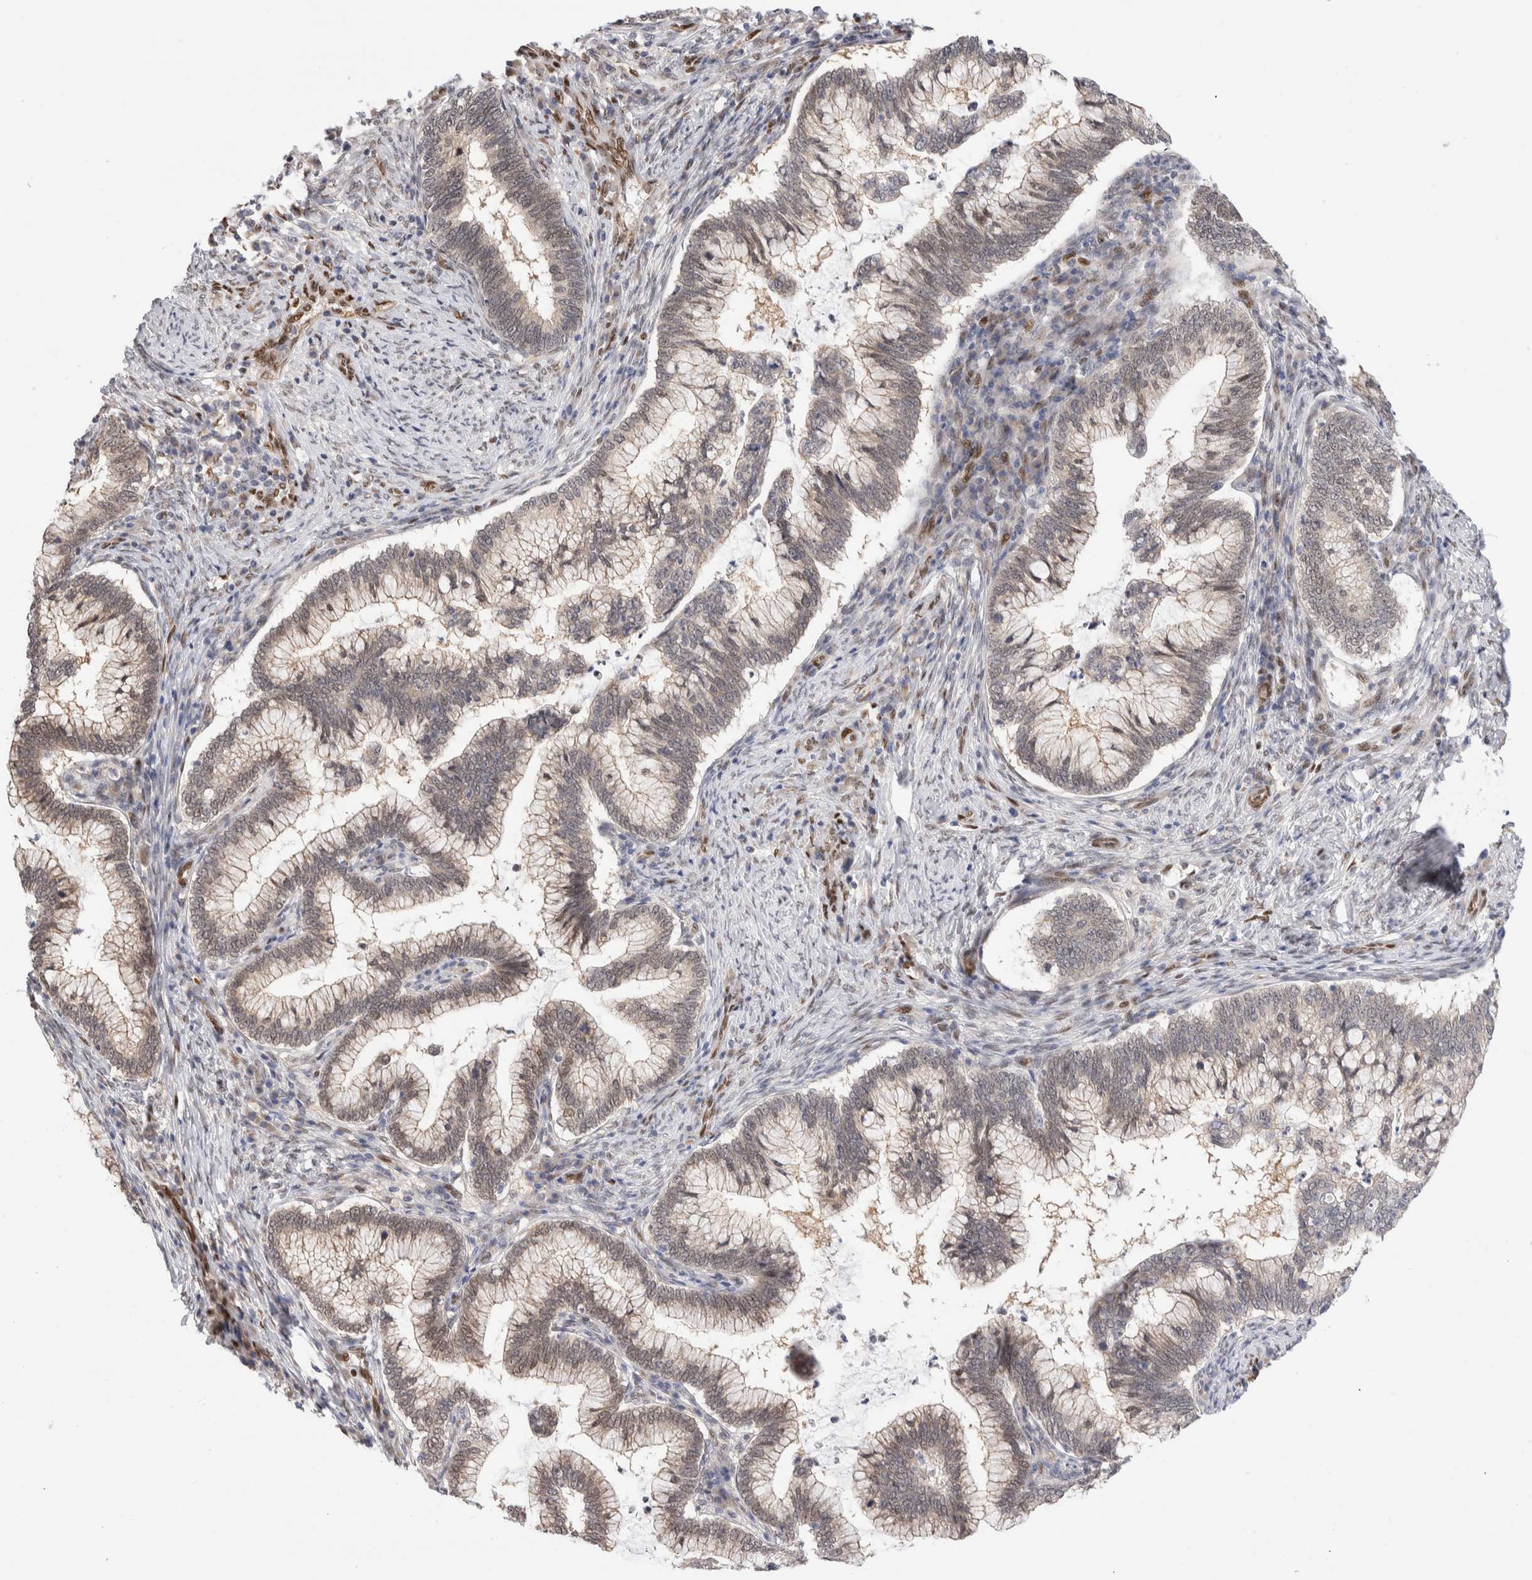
{"staining": {"intensity": "weak", "quantity": "<25%", "location": "nuclear"}, "tissue": "cervical cancer", "cell_type": "Tumor cells", "image_type": "cancer", "snomed": [{"axis": "morphology", "description": "Adenocarcinoma, NOS"}, {"axis": "topography", "description": "Cervix"}], "caption": "Immunohistochemistry (IHC) image of neoplastic tissue: human cervical adenocarcinoma stained with DAB exhibits no significant protein positivity in tumor cells.", "gene": "NSMAF", "patient": {"sex": "female", "age": 36}}